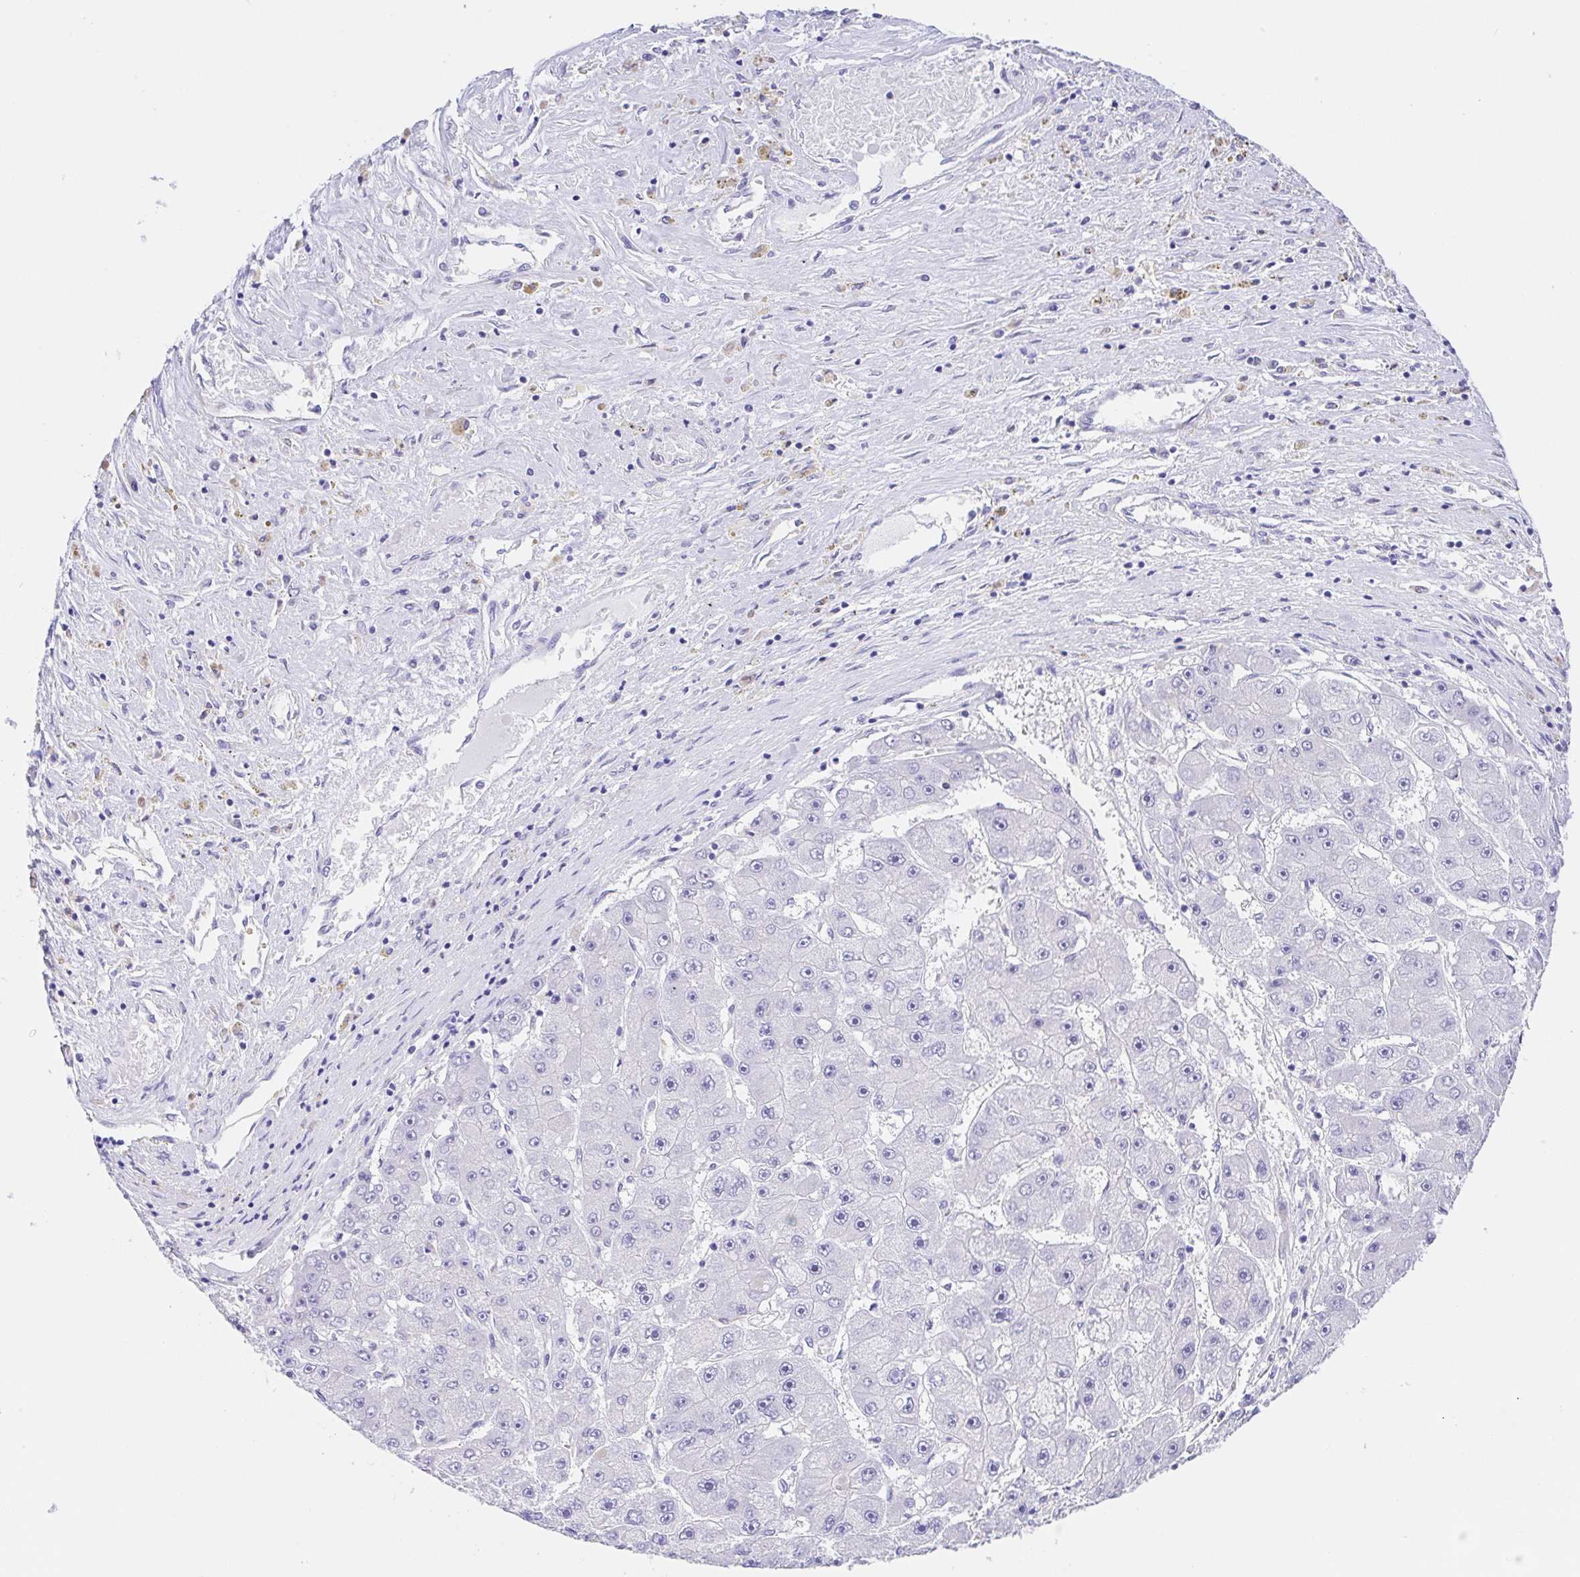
{"staining": {"intensity": "negative", "quantity": "none", "location": "none"}, "tissue": "liver cancer", "cell_type": "Tumor cells", "image_type": "cancer", "snomed": [{"axis": "morphology", "description": "Carcinoma, Hepatocellular, NOS"}, {"axis": "topography", "description": "Liver"}], "caption": "This histopathology image is of liver cancer (hepatocellular carcinoma) stained with immunohistochemistry (IHC) to label a protein in brown with the nuclei are counter-stained blue. There is no expression in tumor cells. (DAB (3,3'-diaminobenzidine) IHC with hematoxylin counter stain).", "gene": "SCG3", "patient": {"sex": "female", "age": 61}}